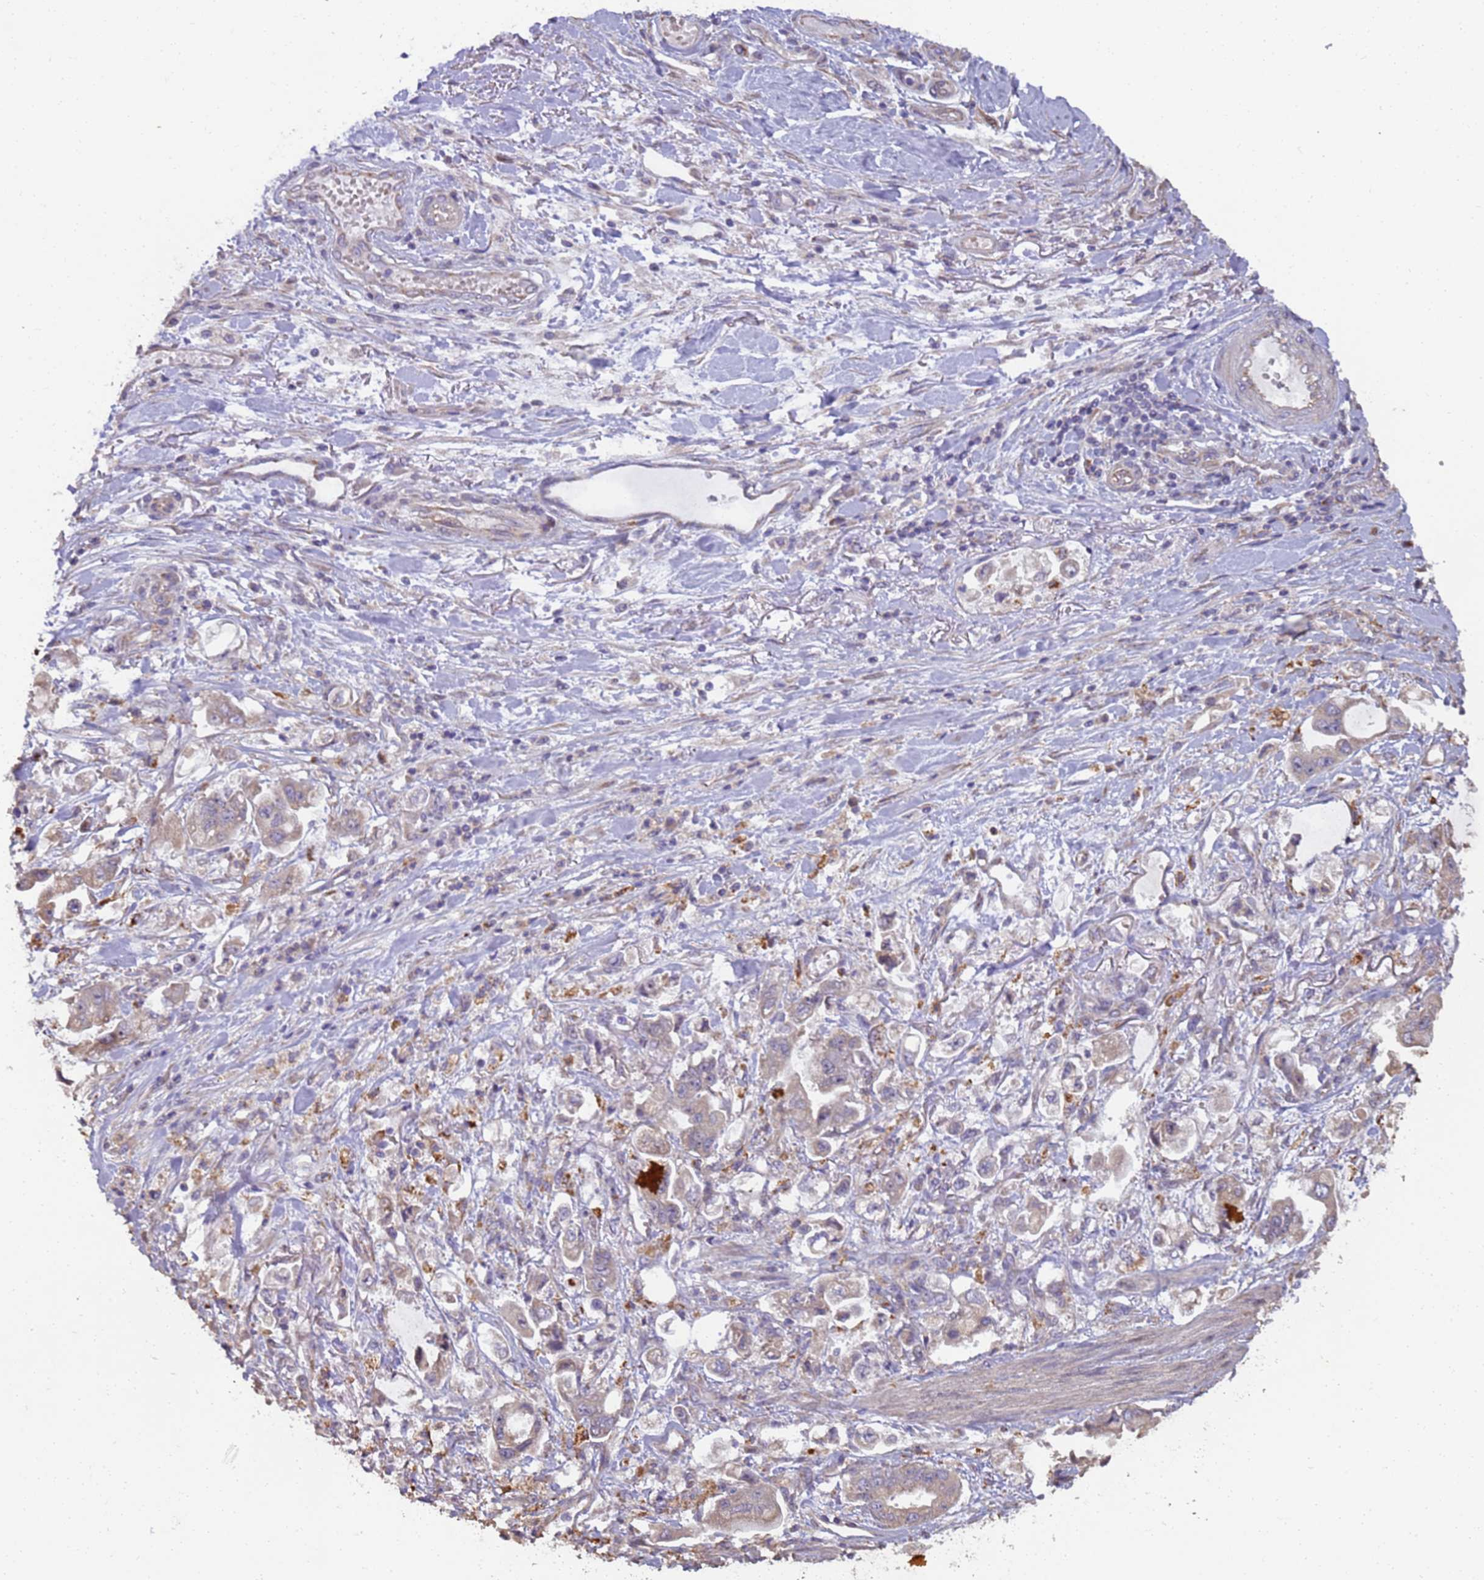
{"staining": {"intensity": "weak", "quantity": "<25%", "location": "cytoplasmic/membranous"}, "tissue": "stomach cancer", "cell_type": "Tumor cells", "image_type": "cancer", "snomed": [{"axis": "morphology", "description": "Adenocarcinoma, NOS"}, {"axis": "topography", "description": "Stomach"}], "caption": "The photomicrograph displays no staining of tumor cells in stomach adenocarcinoma. The staining was performed using DAB to visualize the protein expression in brown, while the nuclei were stained in blue with hematoxylin (Magnification: 20x).", "gene": "RAPGEF3", "patient": {"sex": "male", "age": 62}}